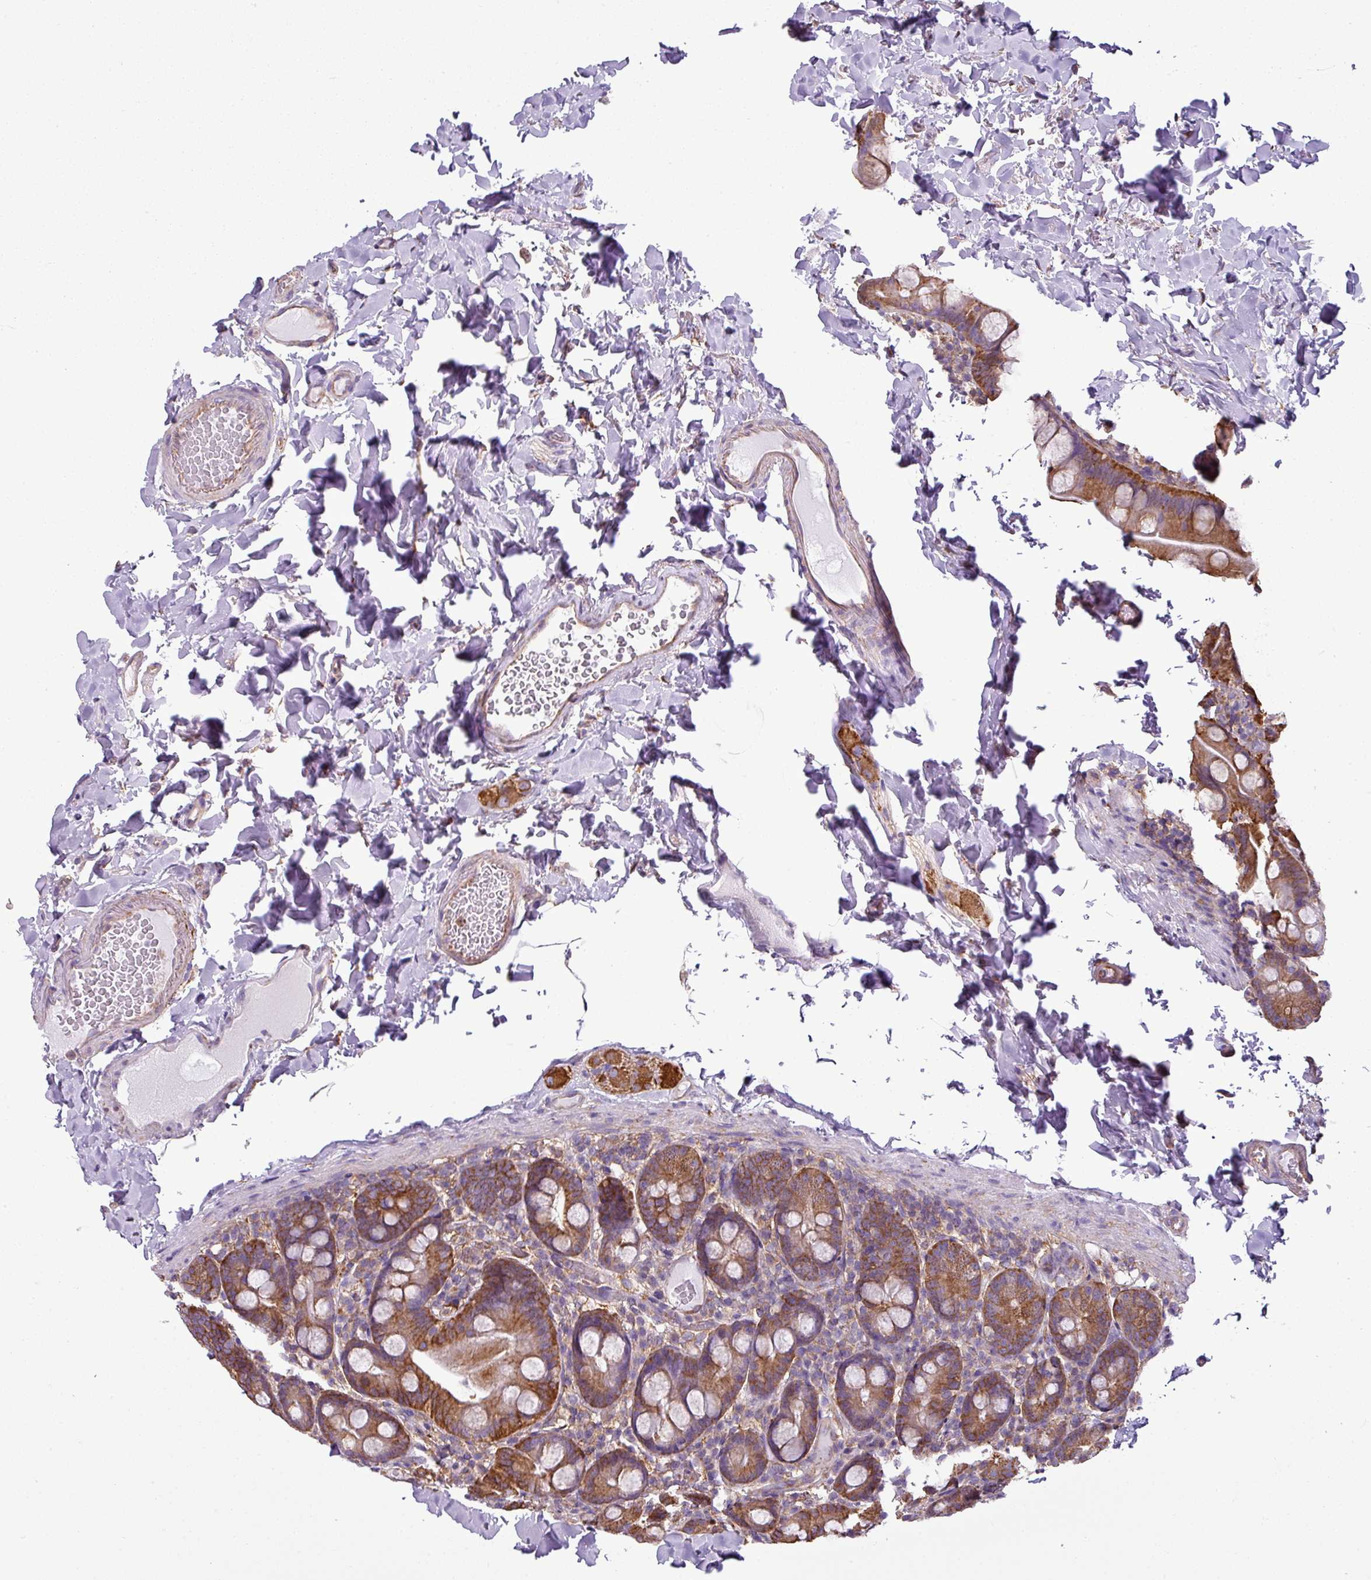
{"staining": {"intensity": "moderate", "quantity": ">75%", "location": "cytoplasmic/membranous"}, "tissue": "small intestine", "cell_type": "Glandular cells", "image_type": "normal", "snomed": [{"axis": "morphology", "description": "Normal tissue, NOS"}, {"axis": "topography", "description": "Small intestine"}], "caption": "Immunohistochemical staining of unremarkable human small intestine displays moderate cytoplasmic/membranous protein staining in about >75% of glandular cells.", "gene": "XNDC1N", "patient": {"sex": "female", "age": 68}}